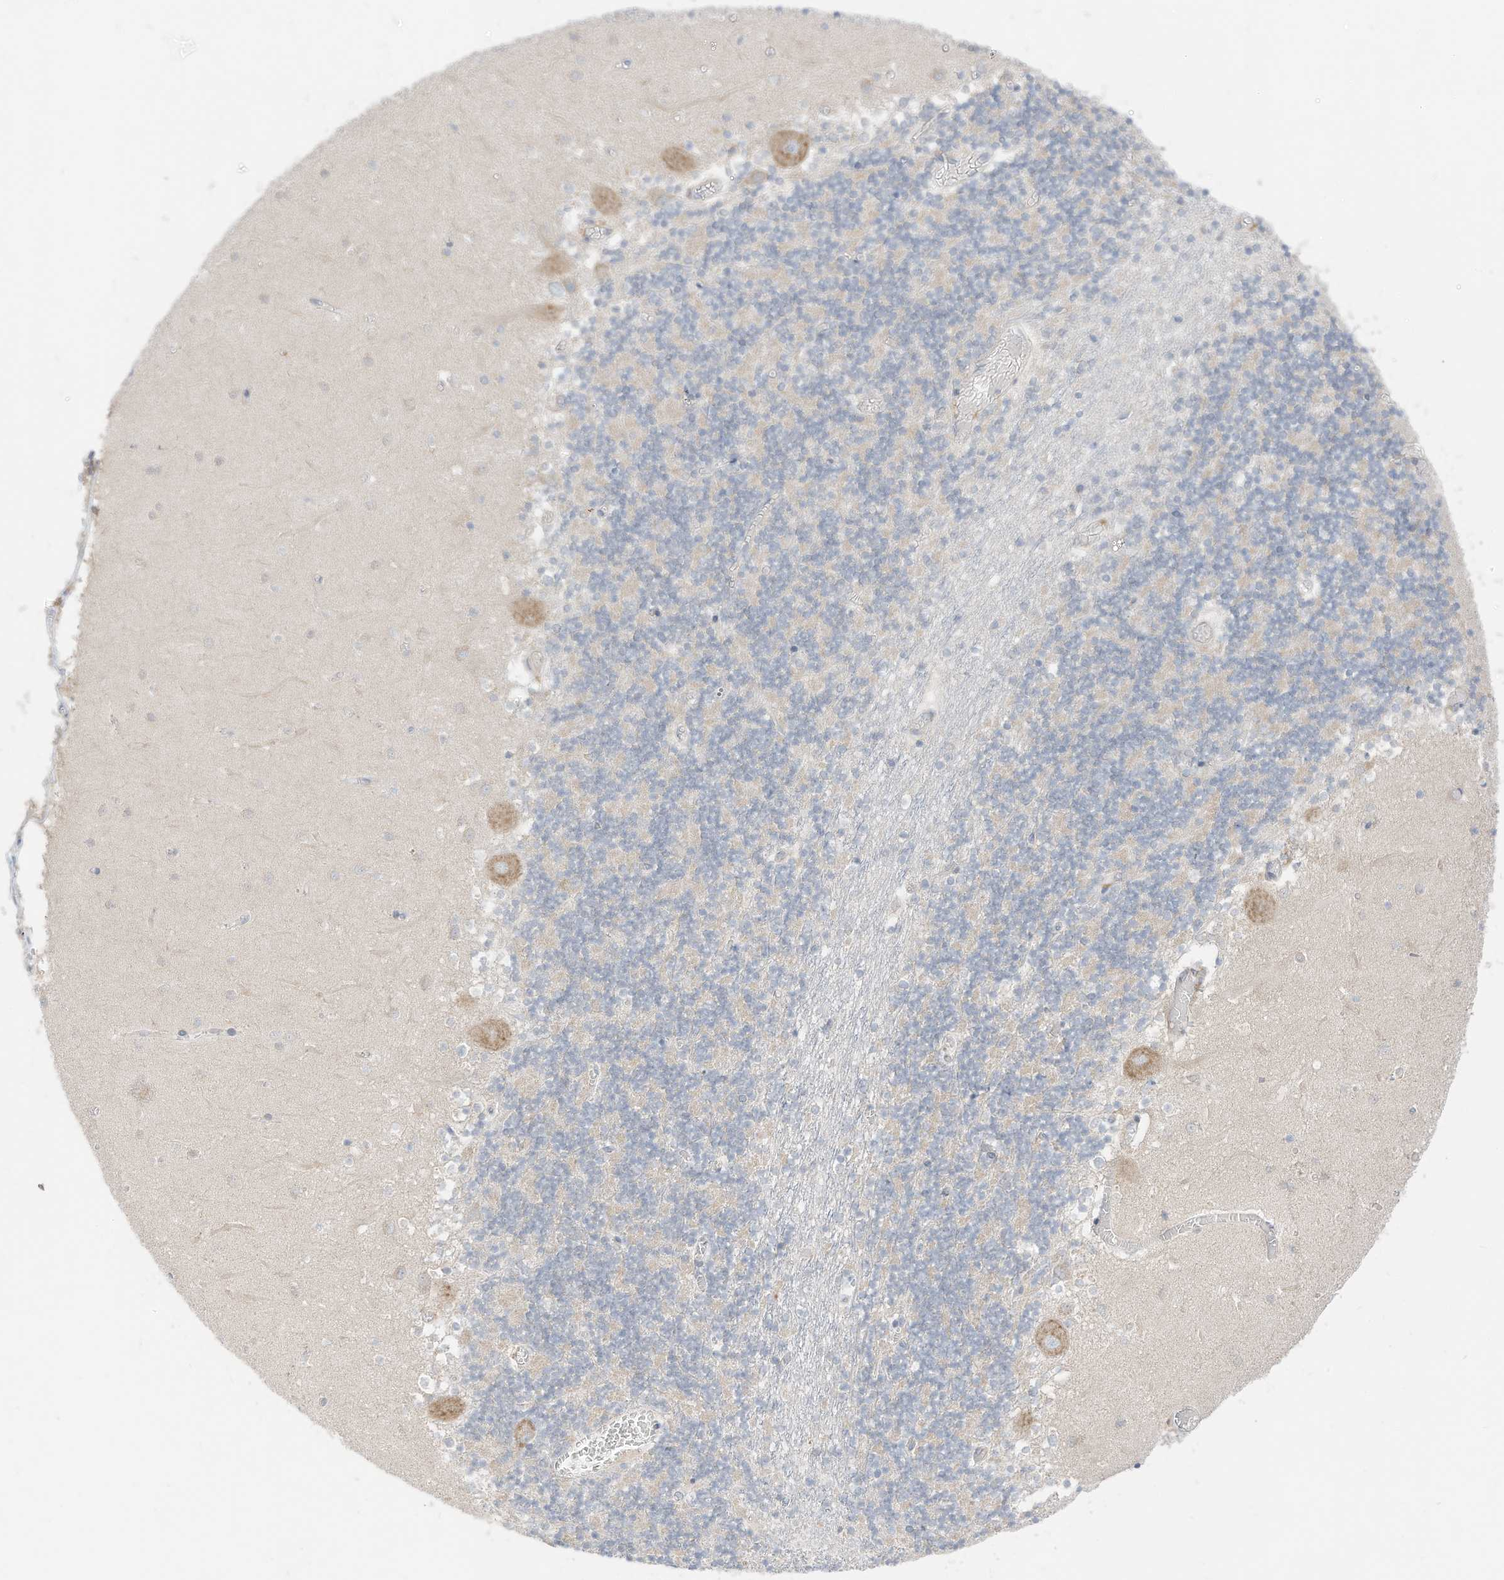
{"staining": {"intensity": "negative", "quantity": "none", "location": "none"}, "tissue": "cerebellum", "cell_type": "Cells in granular layer", "image_type": "normal", "snomed": [{"axis": "morphology", "description": "Normal tissue, NOS"}, {"axis": "topography", "description": "Cerebellum"}], "caption": "The micrograph displays no significant expression in cells in granular layer of cerebellum.", "gene": "STT3A", "patient": {"sex": "female", "age": 28}}